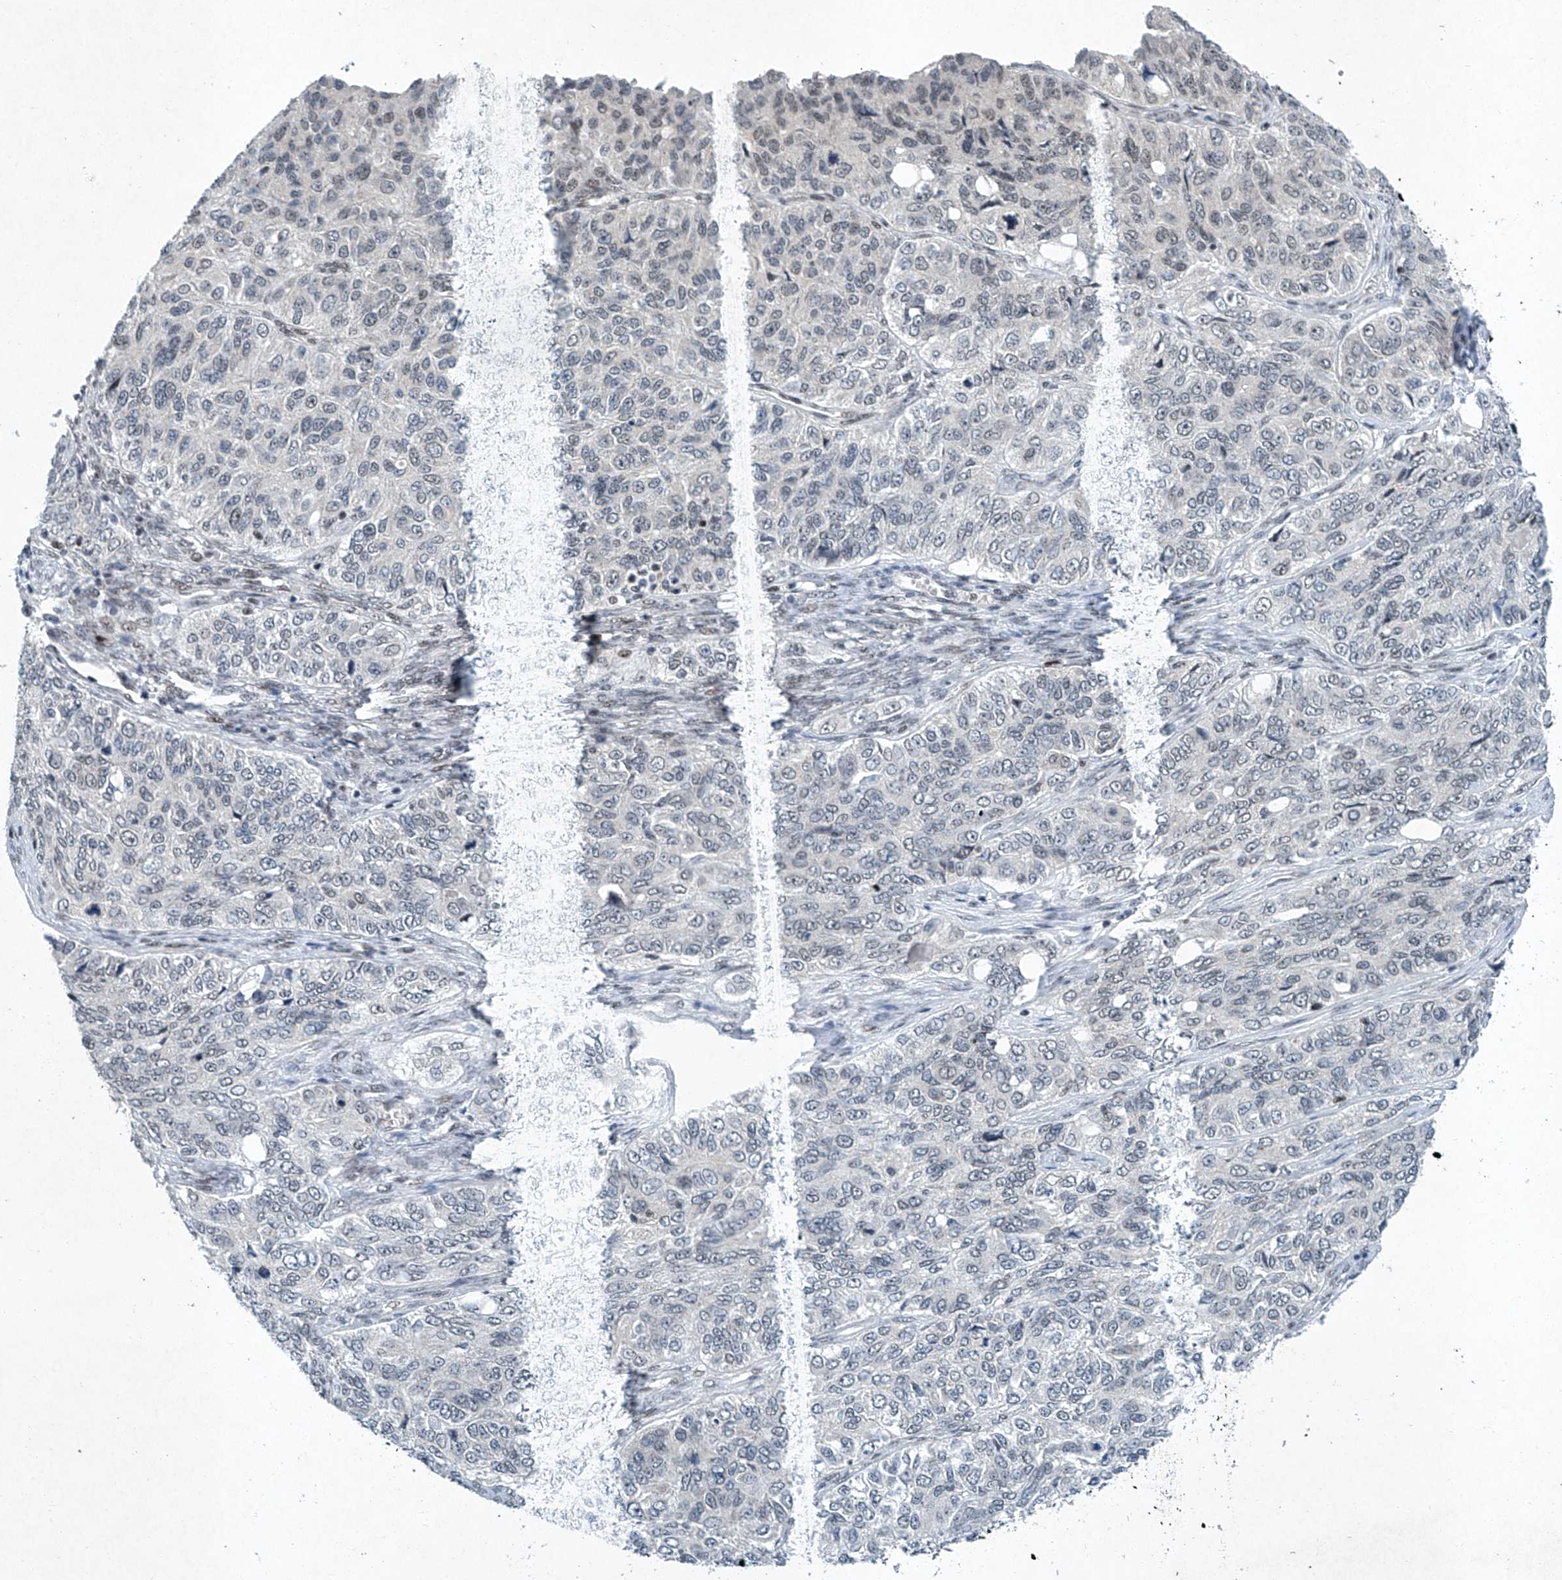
{"staining": {"intensity": "negative", "quantity": "none", "location": "none"}, "tissue": "ovarian cancer", "cell_type": "Tumor cells", "image_type": "cancer", "snomed": [{"axis": "morphology", "description": "Carcinoma, endometroid"}, {"axis": "topography", "description": "Ovary"}], "caption": "High magnification brightfield microscopy of endometroid carcinoma (ovarian) stained with DAB (brown) and counterstained with hematoxylin (blue): tumor cells show no significant staining.", "gene": "TFDP1", "patient": {"sex": "female", "age": 51}}